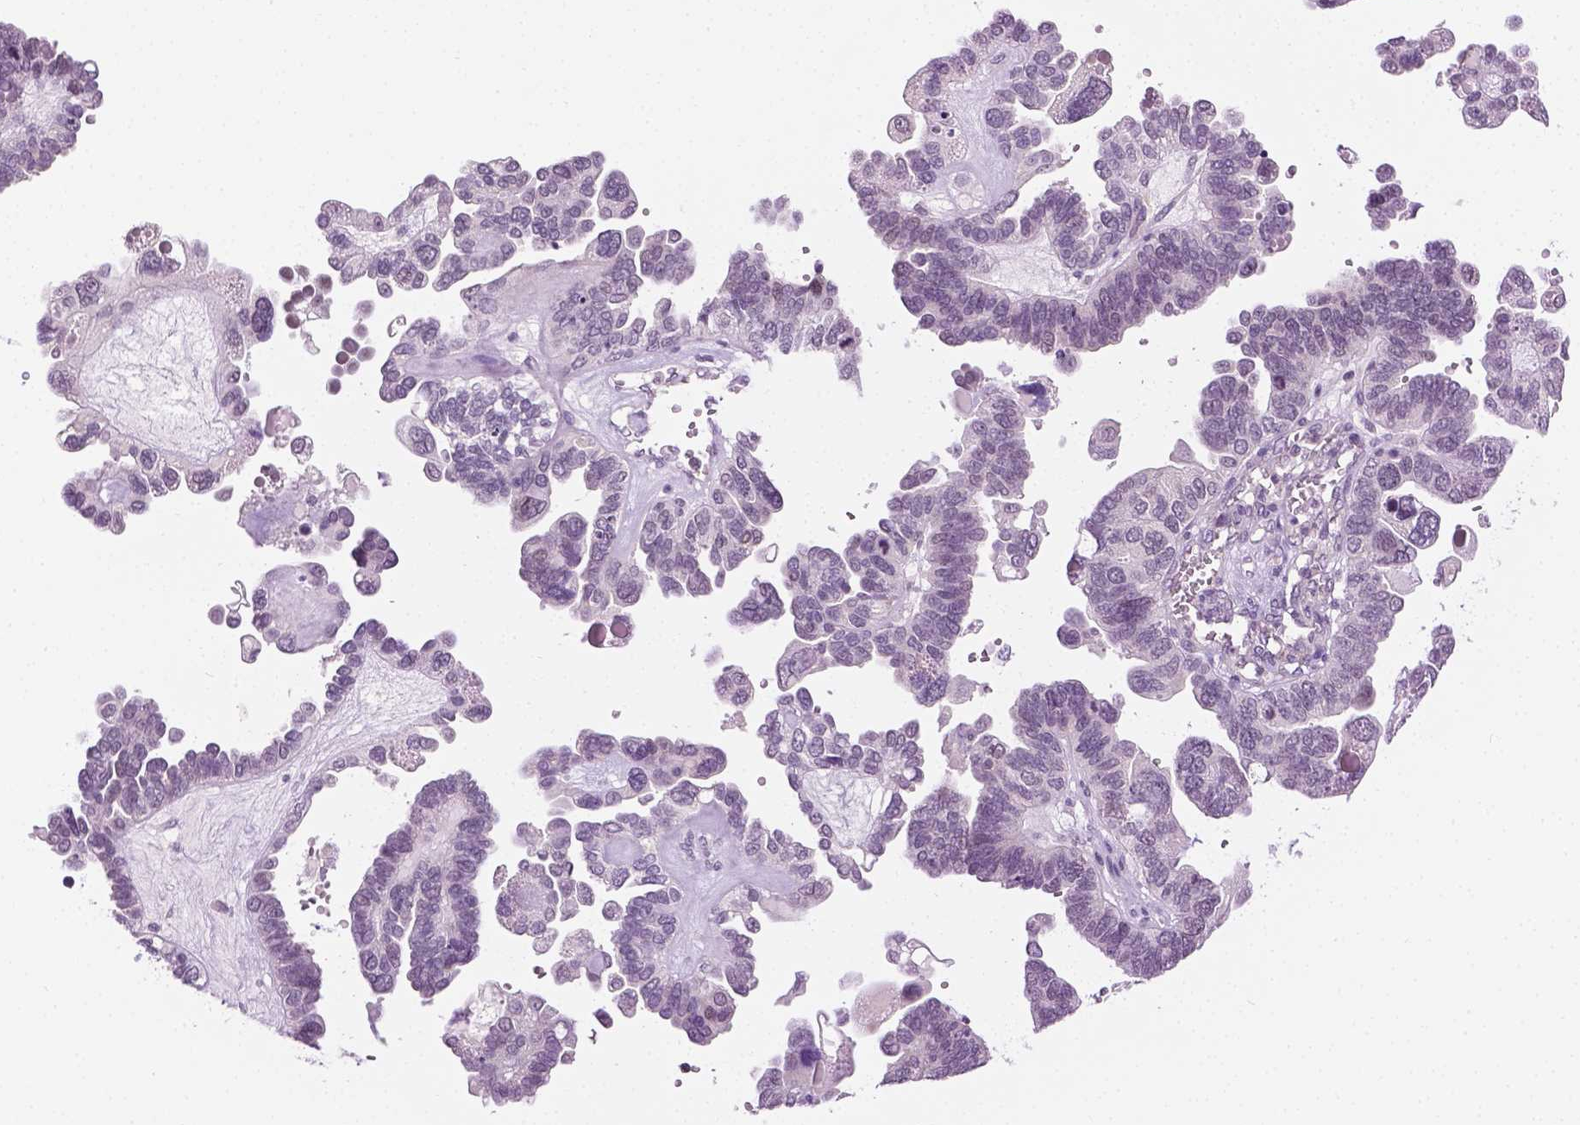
{"staining": {"intensity": "negative", "quantity": "none", "location": "none"}, "tissue": "ovarian cancer", "cell_type": "Tumor cells", "image_type": "cancer", "snomed": [{"axis": "morphology", "description": "Cystadenocarcinoma, serous, NOS"}, {"axis": "topography", "description": "Ovary"}], "caption": "Immunohistochemistry (IHC) of human ovarian cancer (serous cystadenocarcinoma) exhibits no positivity in tumor cells.", "gene": "DENND4A", "patient": {"sex": "female", "age": 51}}